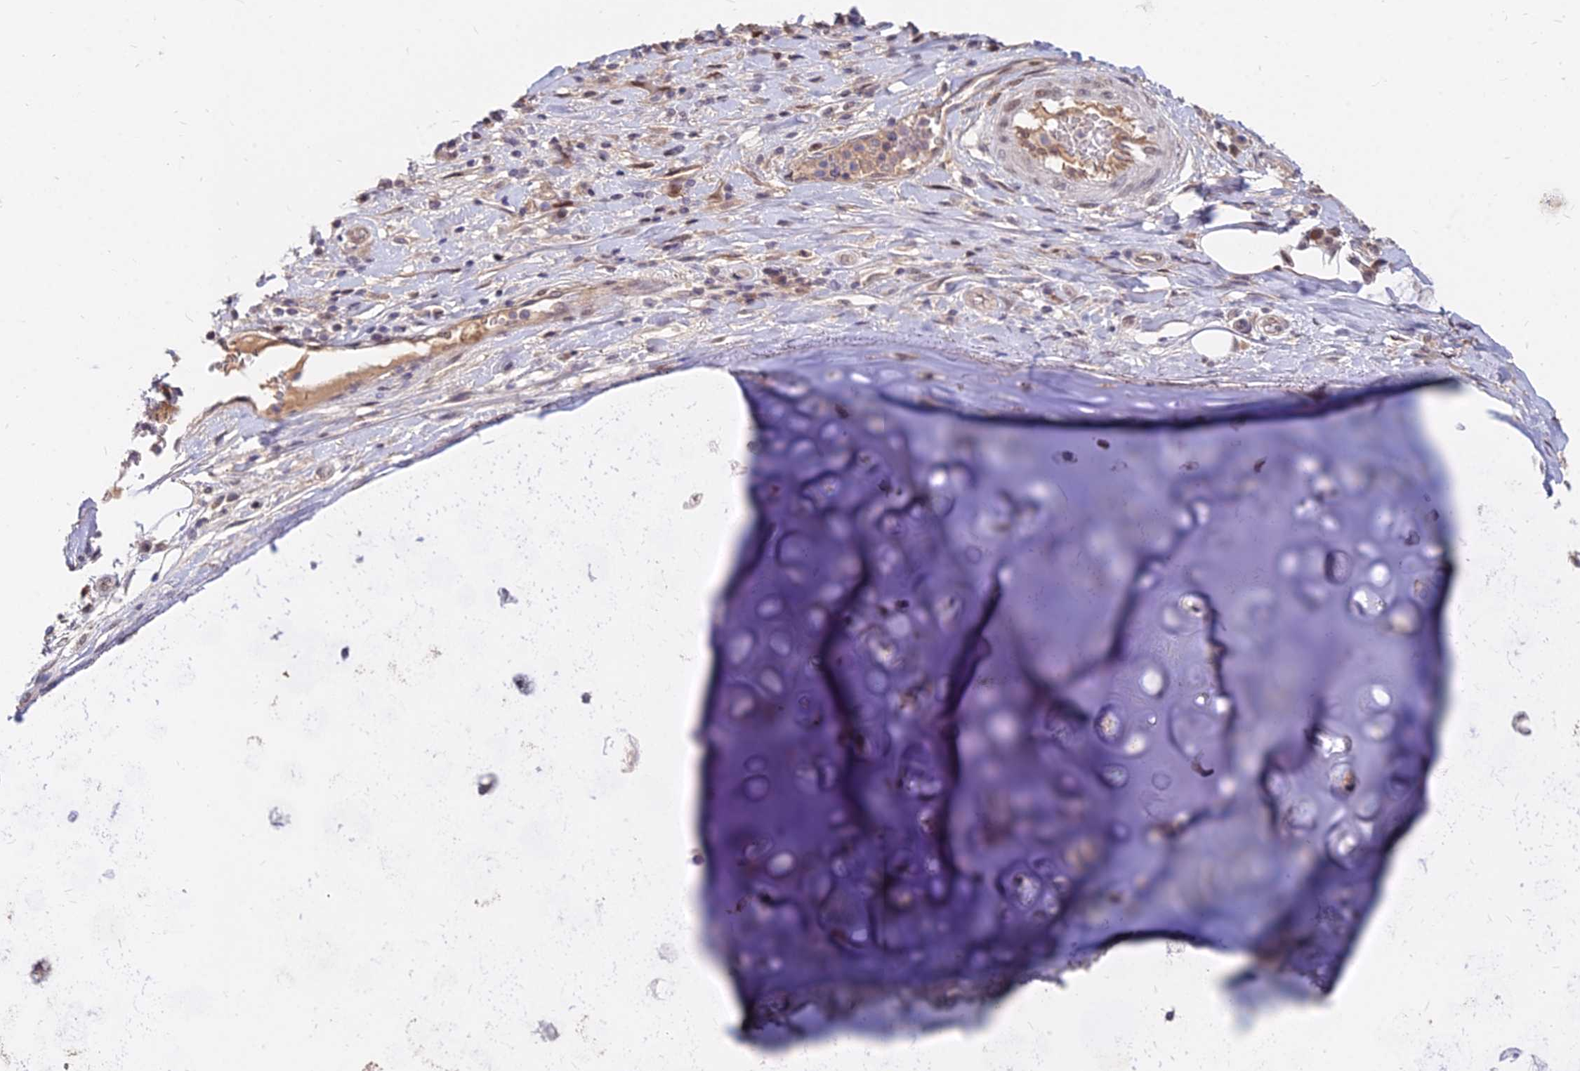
{"staining": {"intensity": "negative", "quantity": "none", "location": "none"}, "tissue": "soft tissue", "cell_type": "Chondrocytes", "image_type": "normal", "snomed": [{"axis": "morphology", "description": "Normal tissue, NOS"}, {"axis": "morphology", "description": "Squamous cell carcinoma, NOS"}, {"axis": "topography", "description": "Bronchus"}, {"axis": "topography", "description": "Lung"}], "caption": "Chondrocytes show no significant protein expression in benign soft tissue.", "gene": "C11orf68", "patient": {"sex": "male", "age": 64}}